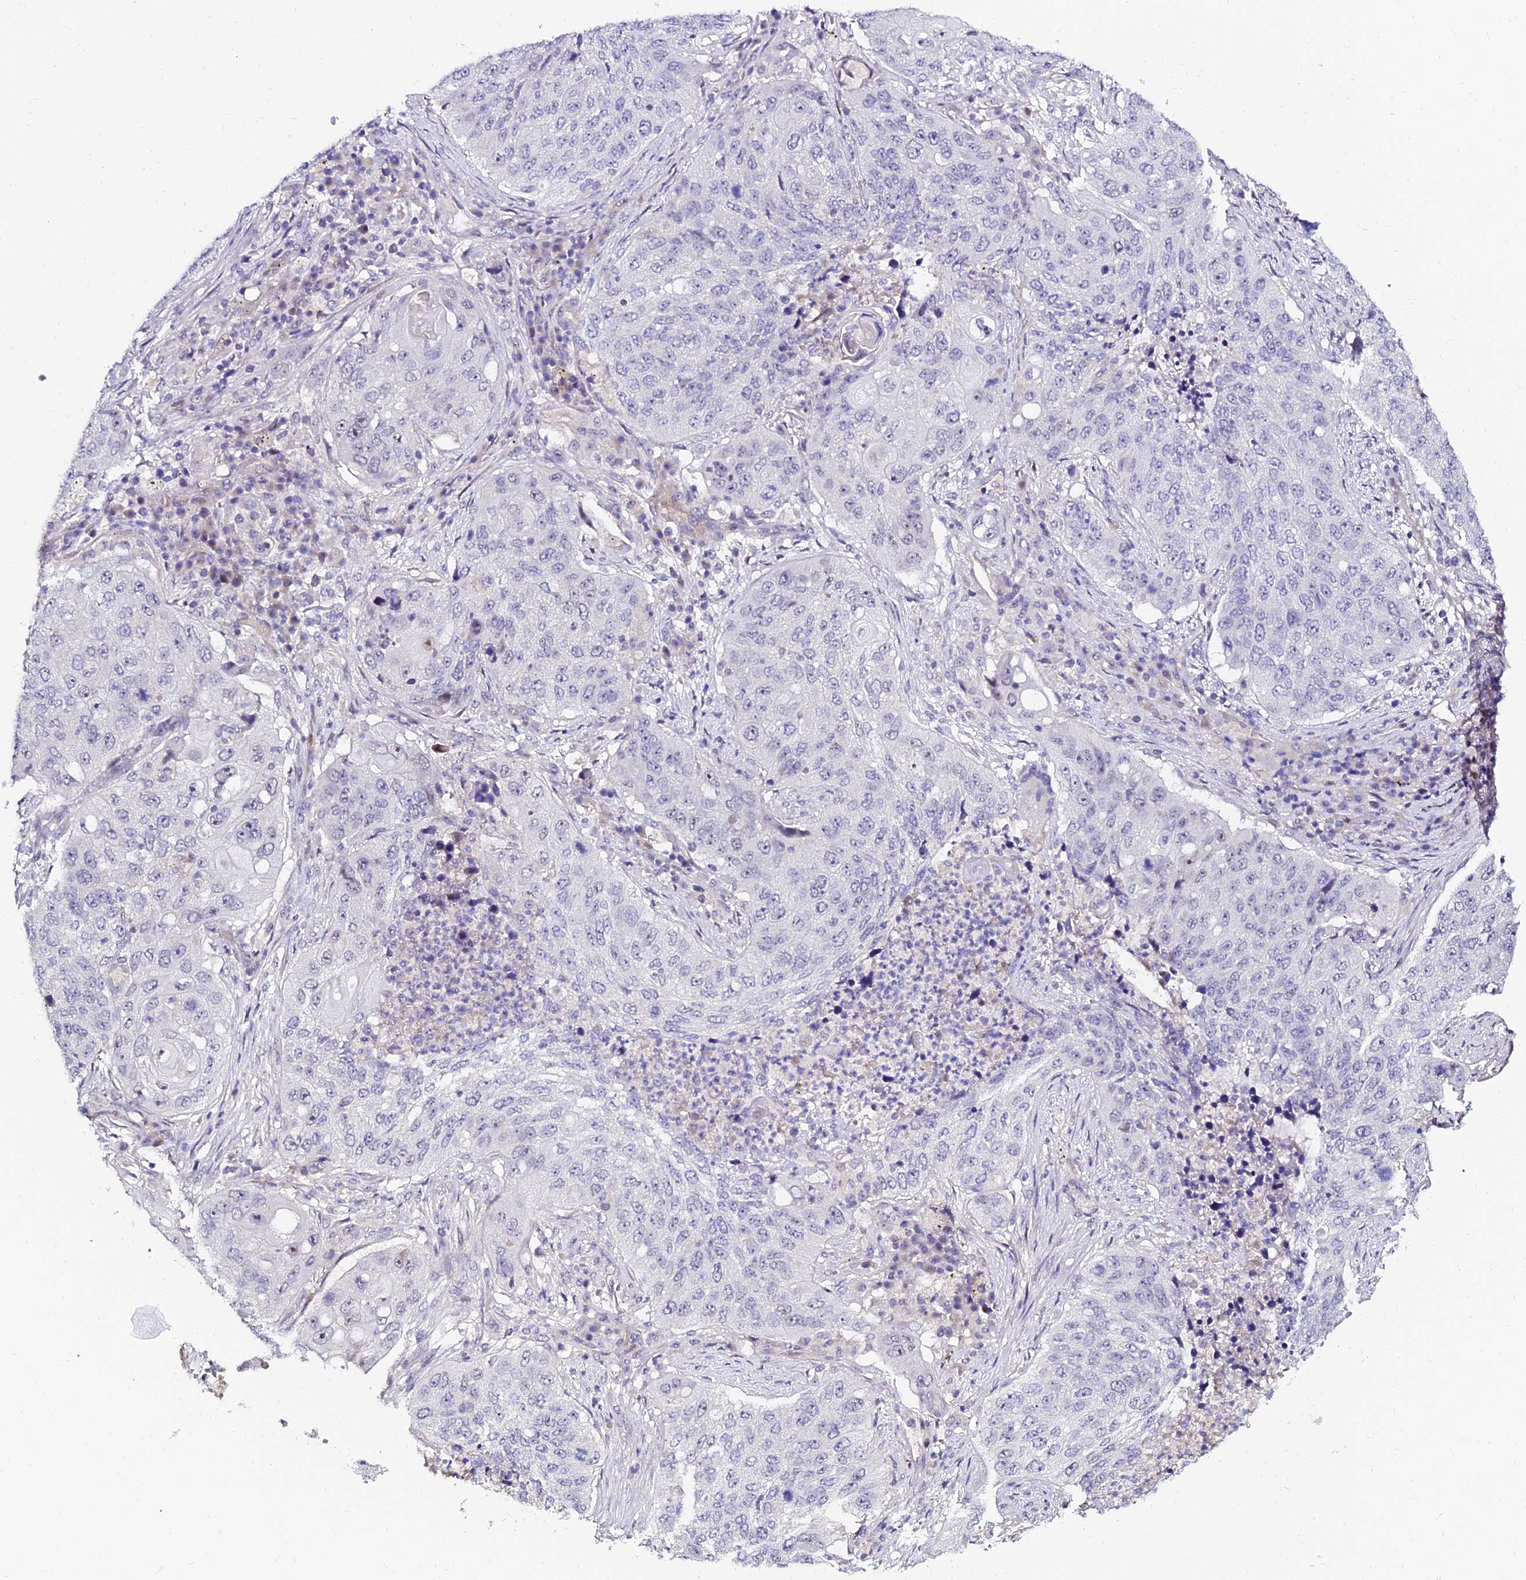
{"staining": {"intensity": "negative", "quantity": "none", "location": "none"}, "tissue": "lung cancer", "cell_type": "Tumor cells", "image_type": "cancer", "snomed": [{"axis": "morphology", "description": "Squamous cell carcinoma, NOS"}, {"axis": "topography", "description": "Lung"}], "caption": "The histopathology image reveals no staining of tumor cells in squamous cell carcinoma (lung).", "gene": "ALDH3B2", "patient": {"sex": "female", "age": 63}}